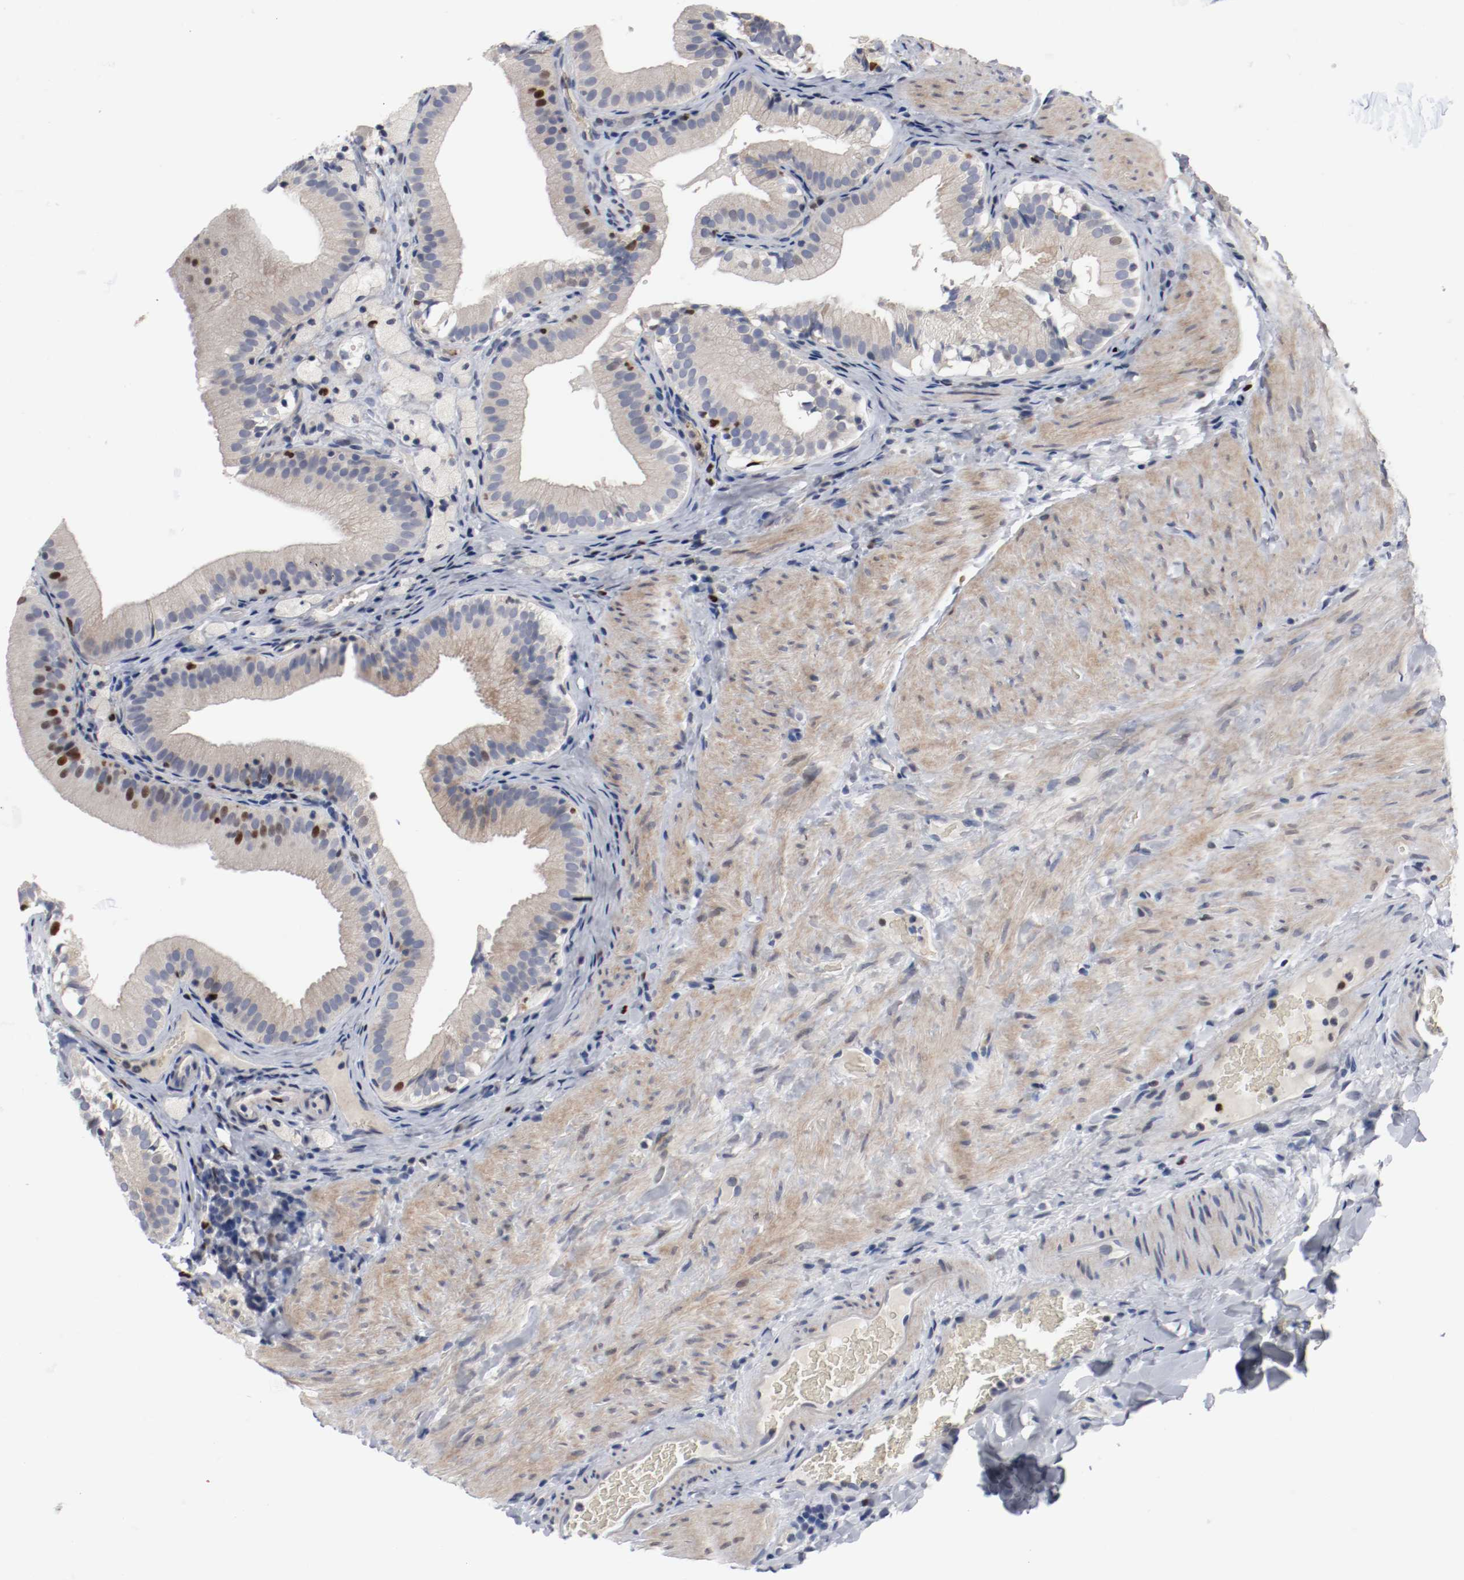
{"staining": {"intensity": "strong", "quantity": "<25%", "location": "nuclear"}, "tissue": "gallbladder", "cell_type": "Glandular cells", "image_type": "normal", "snomed": [{"axis": "morphology", "description": "Normal tissue, NOS"}, {"axis": "topography", "description": "Gallbladder"}], "caption": "Strong nuclear staining for a protein is appreciated in approximately <25% of glandular cells of unremarkable gallbladder using immunohistochemistry.", "gene": "MCM6", "patient": {"sex": "female", "age": 24}}